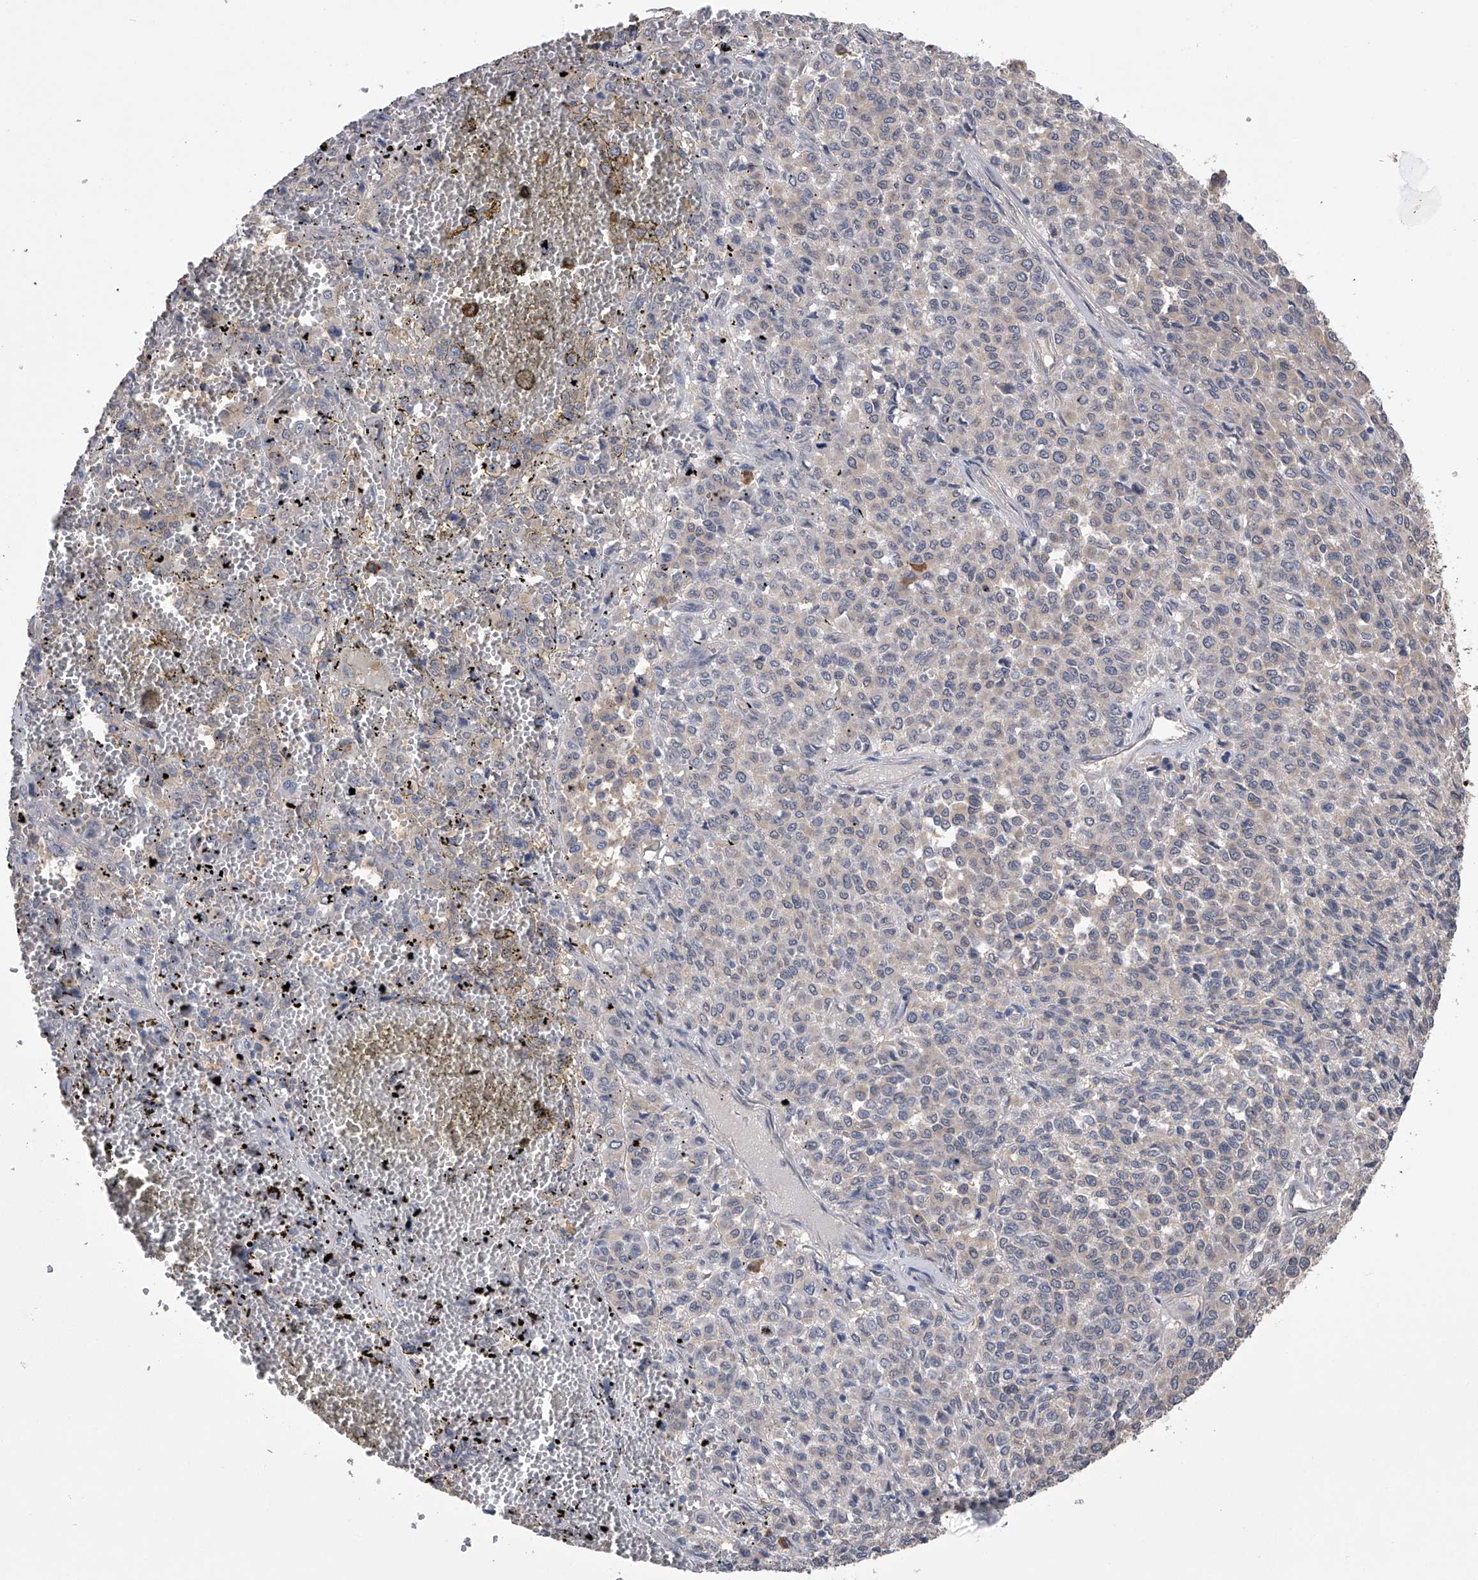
{"staining": {"intensity": "negative", "quantity": "none", "location": "none"}, "tissue": "melanoma", "cell_type": "Tumor cells", "image_type": "cancer", "snomed": [{"axis": "morphology", "description": "Malignant melanoma, Metastatic site"}, {"axis": "topography", "description": "Pancreas"}], "caption": "High power microscopy micrograph of an immunohistochemistry image of melanoma, revealing no significant expression in tumor cells. (DAB immunohistochemistry with hematoxylin counter stain).", "gene": "ZNF343", "patient": {"sex": "female", "age": 30}}